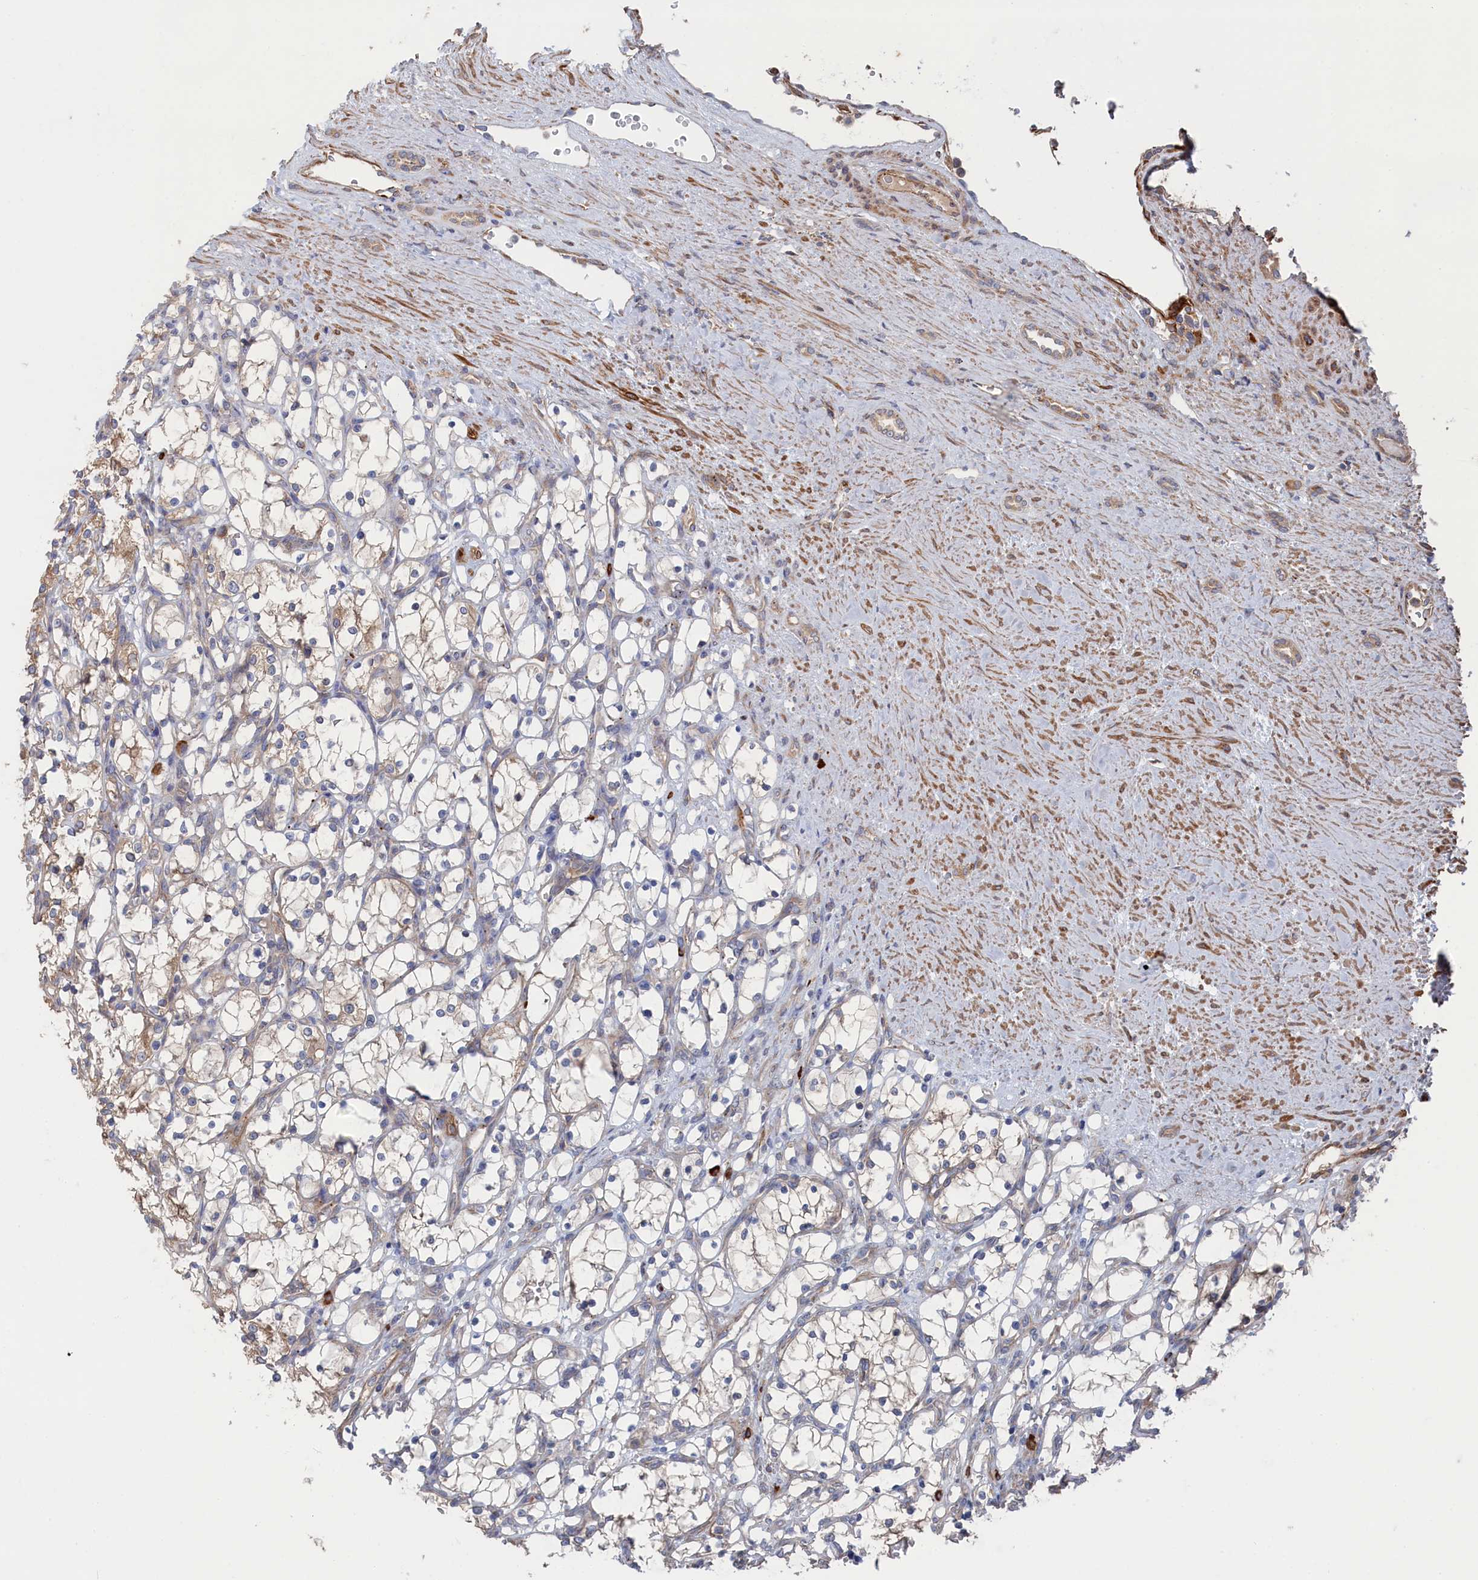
{"staining": {"intensity": "weak", "quantity": "<25%", "location": "cytoplasmic/membranous"}, "tissue": "renal cancer", "cell_type": "Tumor cells", "image_type": "cancer", "snomed": [{"axis": "morphology", "description": "Adenocarcinoma, NOS"}, {"axis": "topography", "description": "Kidney"}], "caption": "This is an immunohistochemistry photomicrograph of human renal cancer (adenocarcinoma). There is no expression in tumor cells.", "gene": "FILIP1L", "patient": {"sex": "female", "age": 69}}